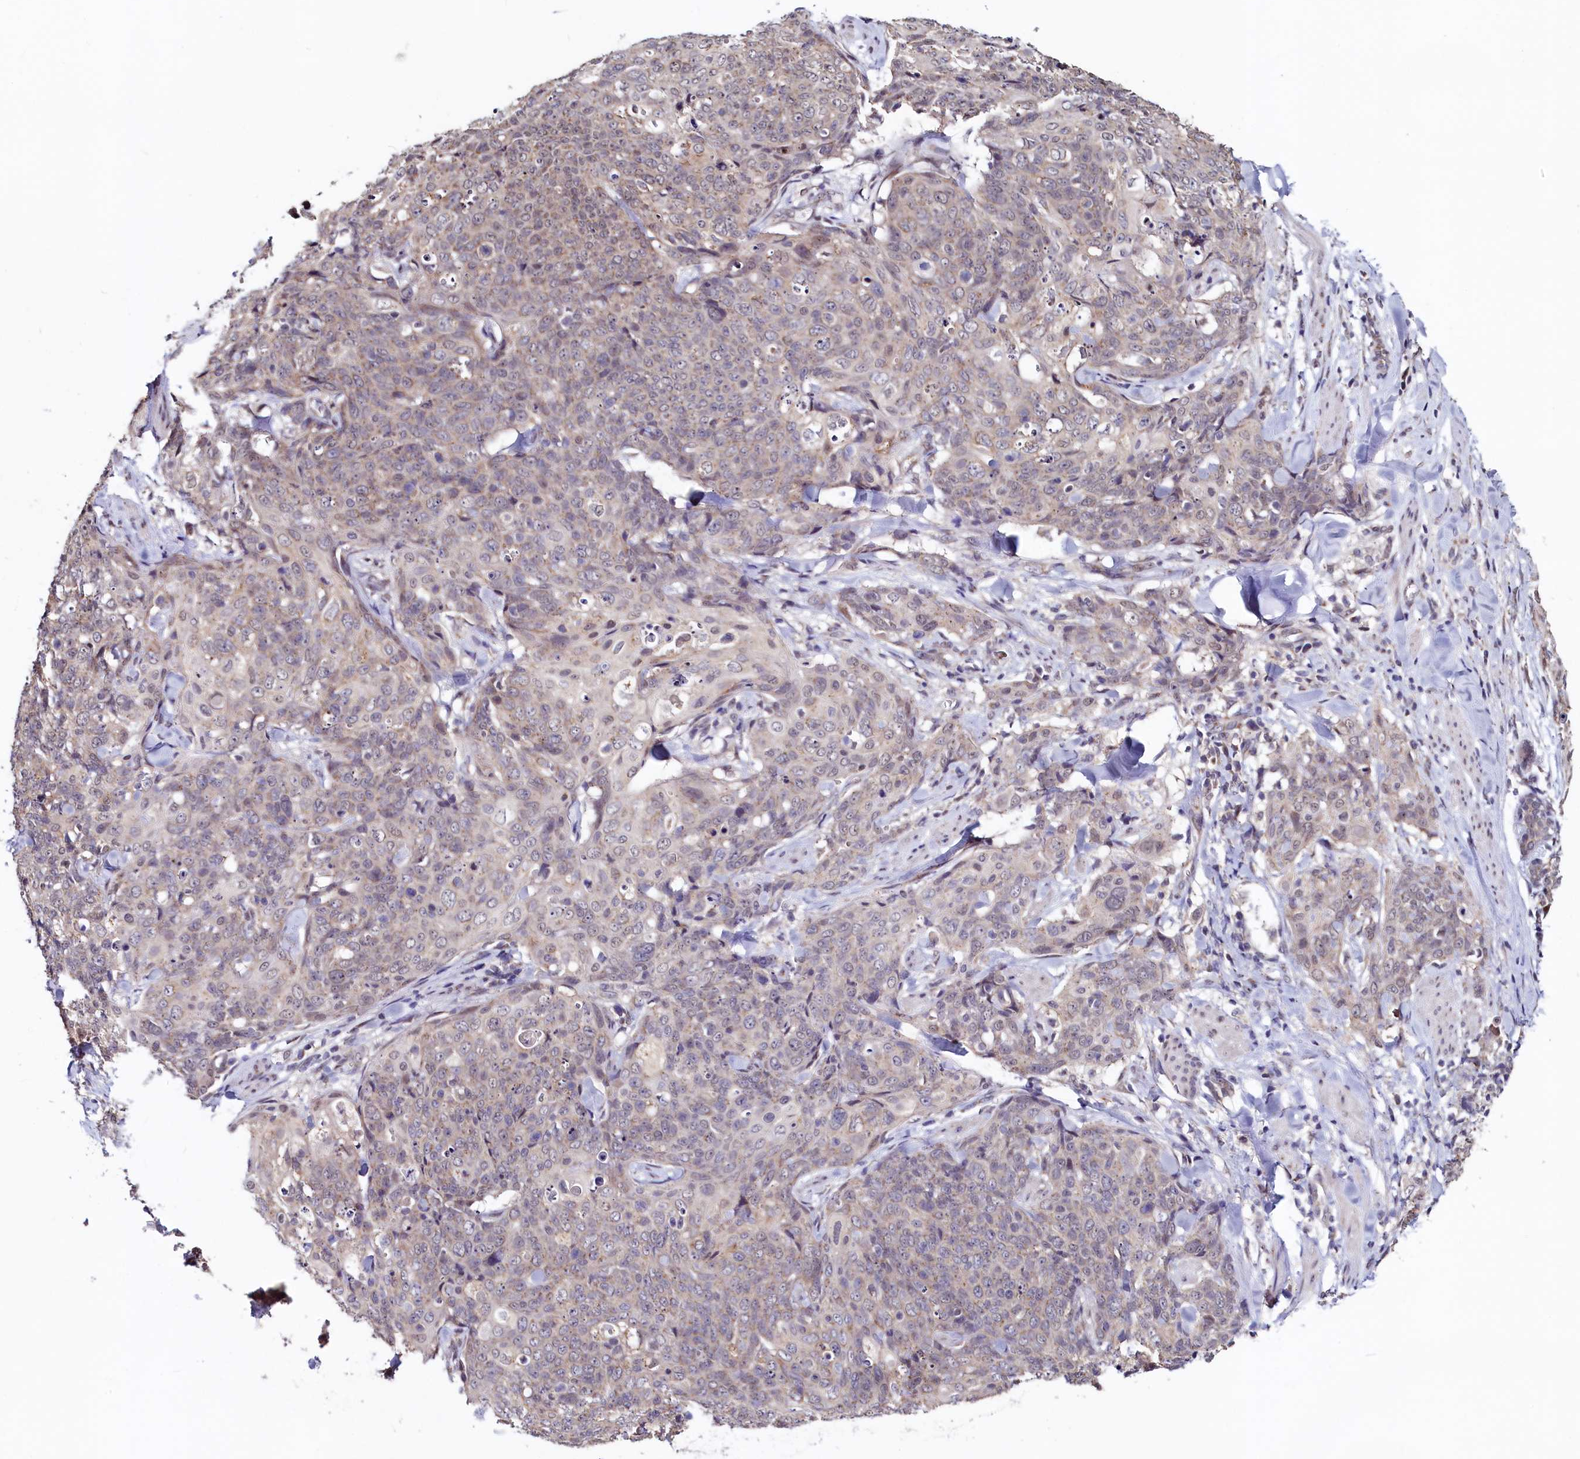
{"staining": {"intensity": "weak", "quantity": "25%-75%", "location": "cytoplasmic/membranous"}, "tissue": "skin cancer", "cell_type": "Tumor cells", "image_type": "cancer", "snomed": [{"axis": "morphology", "description": "Squamous cell carcinoma, NOS"}, {"axis": "topography", "description": "Skin"}, {"axis": "topography", "description": "Vulva"}], "caption": "A brown stain labels weak cytoplasmic/membranous expression of a protein in skin cancer (squamous cell carcinoma) tumor cells.", "gene": "SEC24C", "patient": {"sex": "female", "age": 85}}